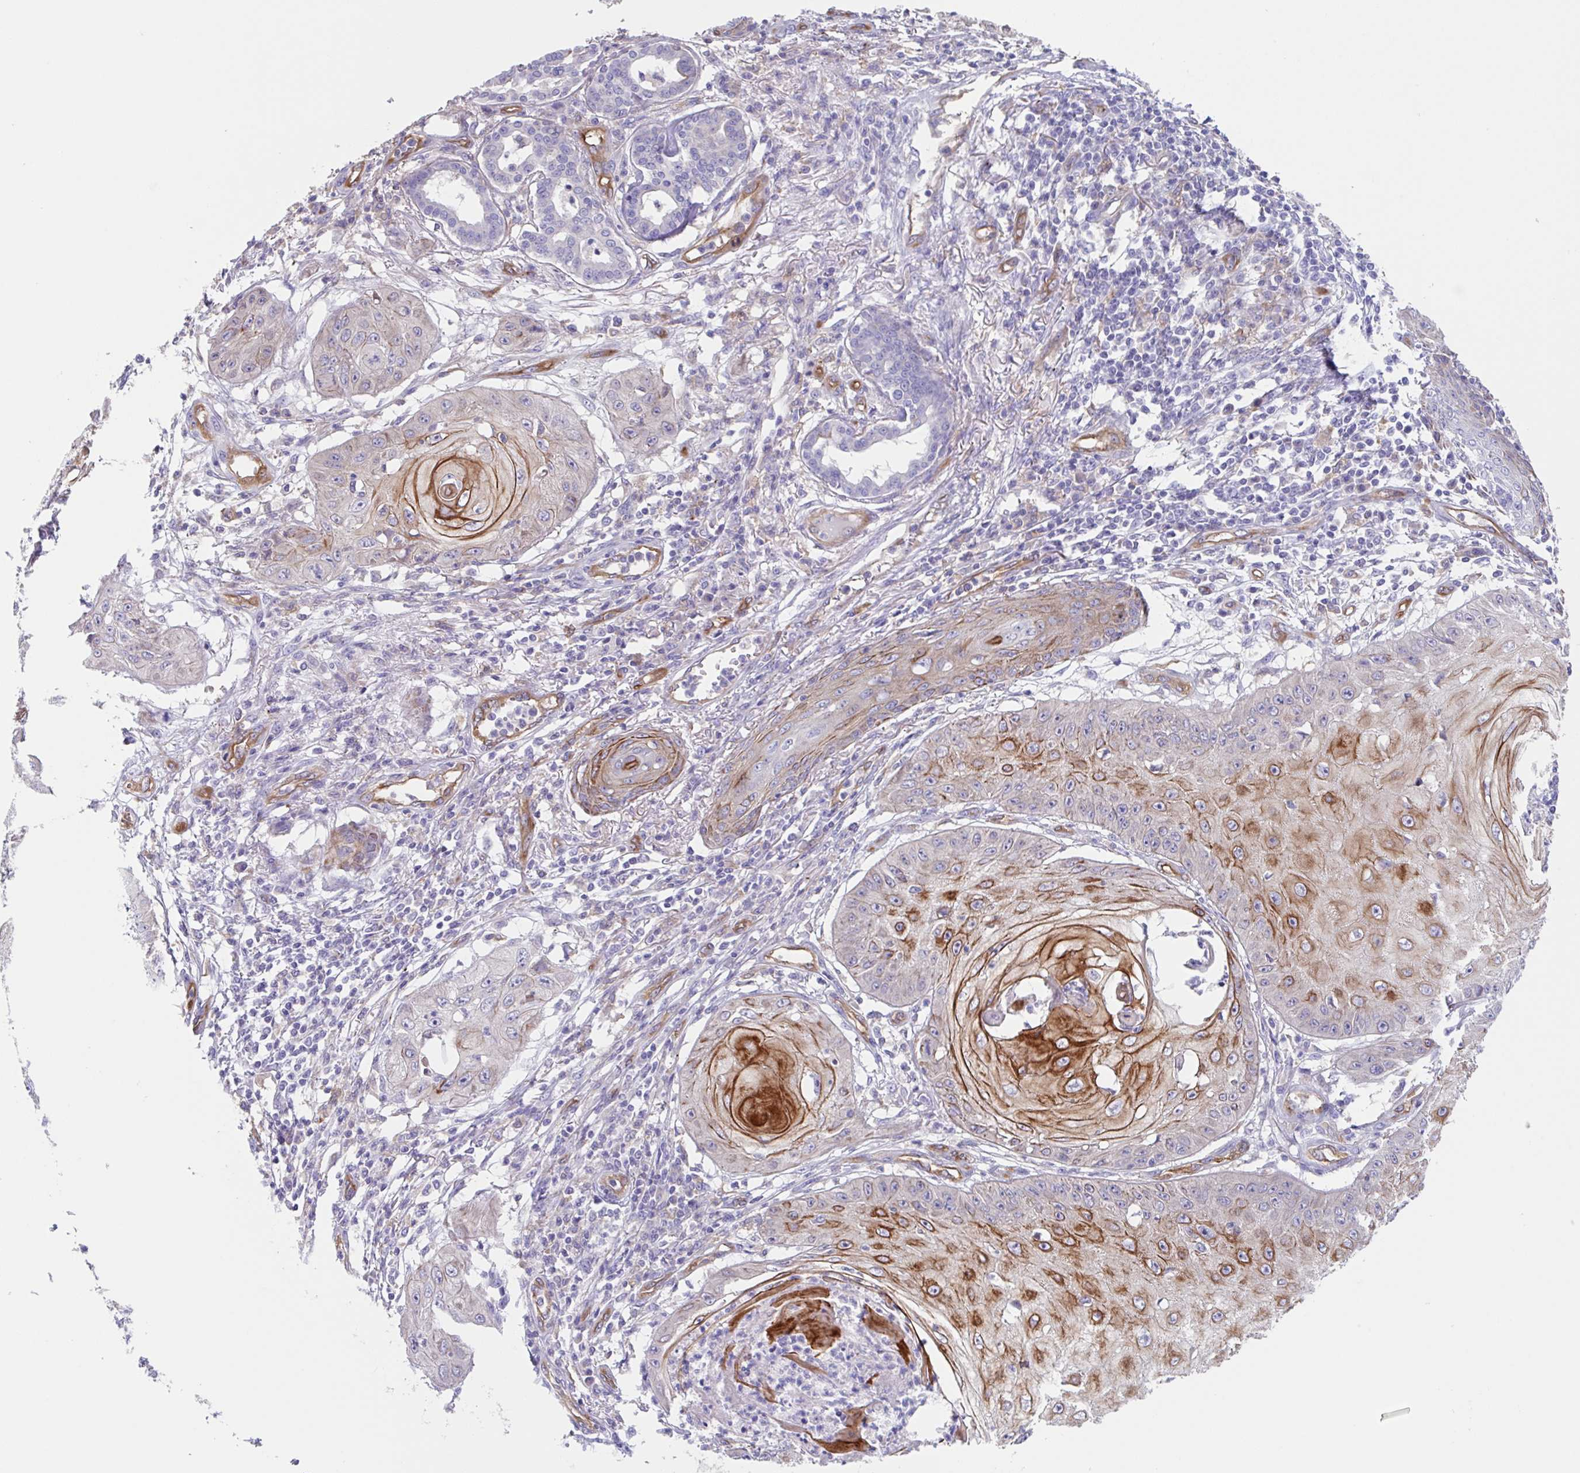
{"staining": {"intensity": "strong", "quantity": "<25%", "location": "cytoplasmic/membranous"}, "tissue": "skin cancer", "cell_type": "Tumor cells", "image_type": "cancer", "snomed": [{"axis": "morphology", "description": "Squamous cell carcinoma, NOS"}, {"axis": "topography", "description": "Skin"}], "caption": "Squamous cell carcinoma (skin) stained with immunohistochemistry (IHC) shows strong cytoplasmic/membranous positivity in about <25% of tumor cells. Using DAB (3,3'-diaminobenzidine) (brown) and hematoxylin (blue) stains, captured at high magnification using brightfield microscopy.", "gene": "EHD4", "patient": {"sex": "male", "age": 70}}